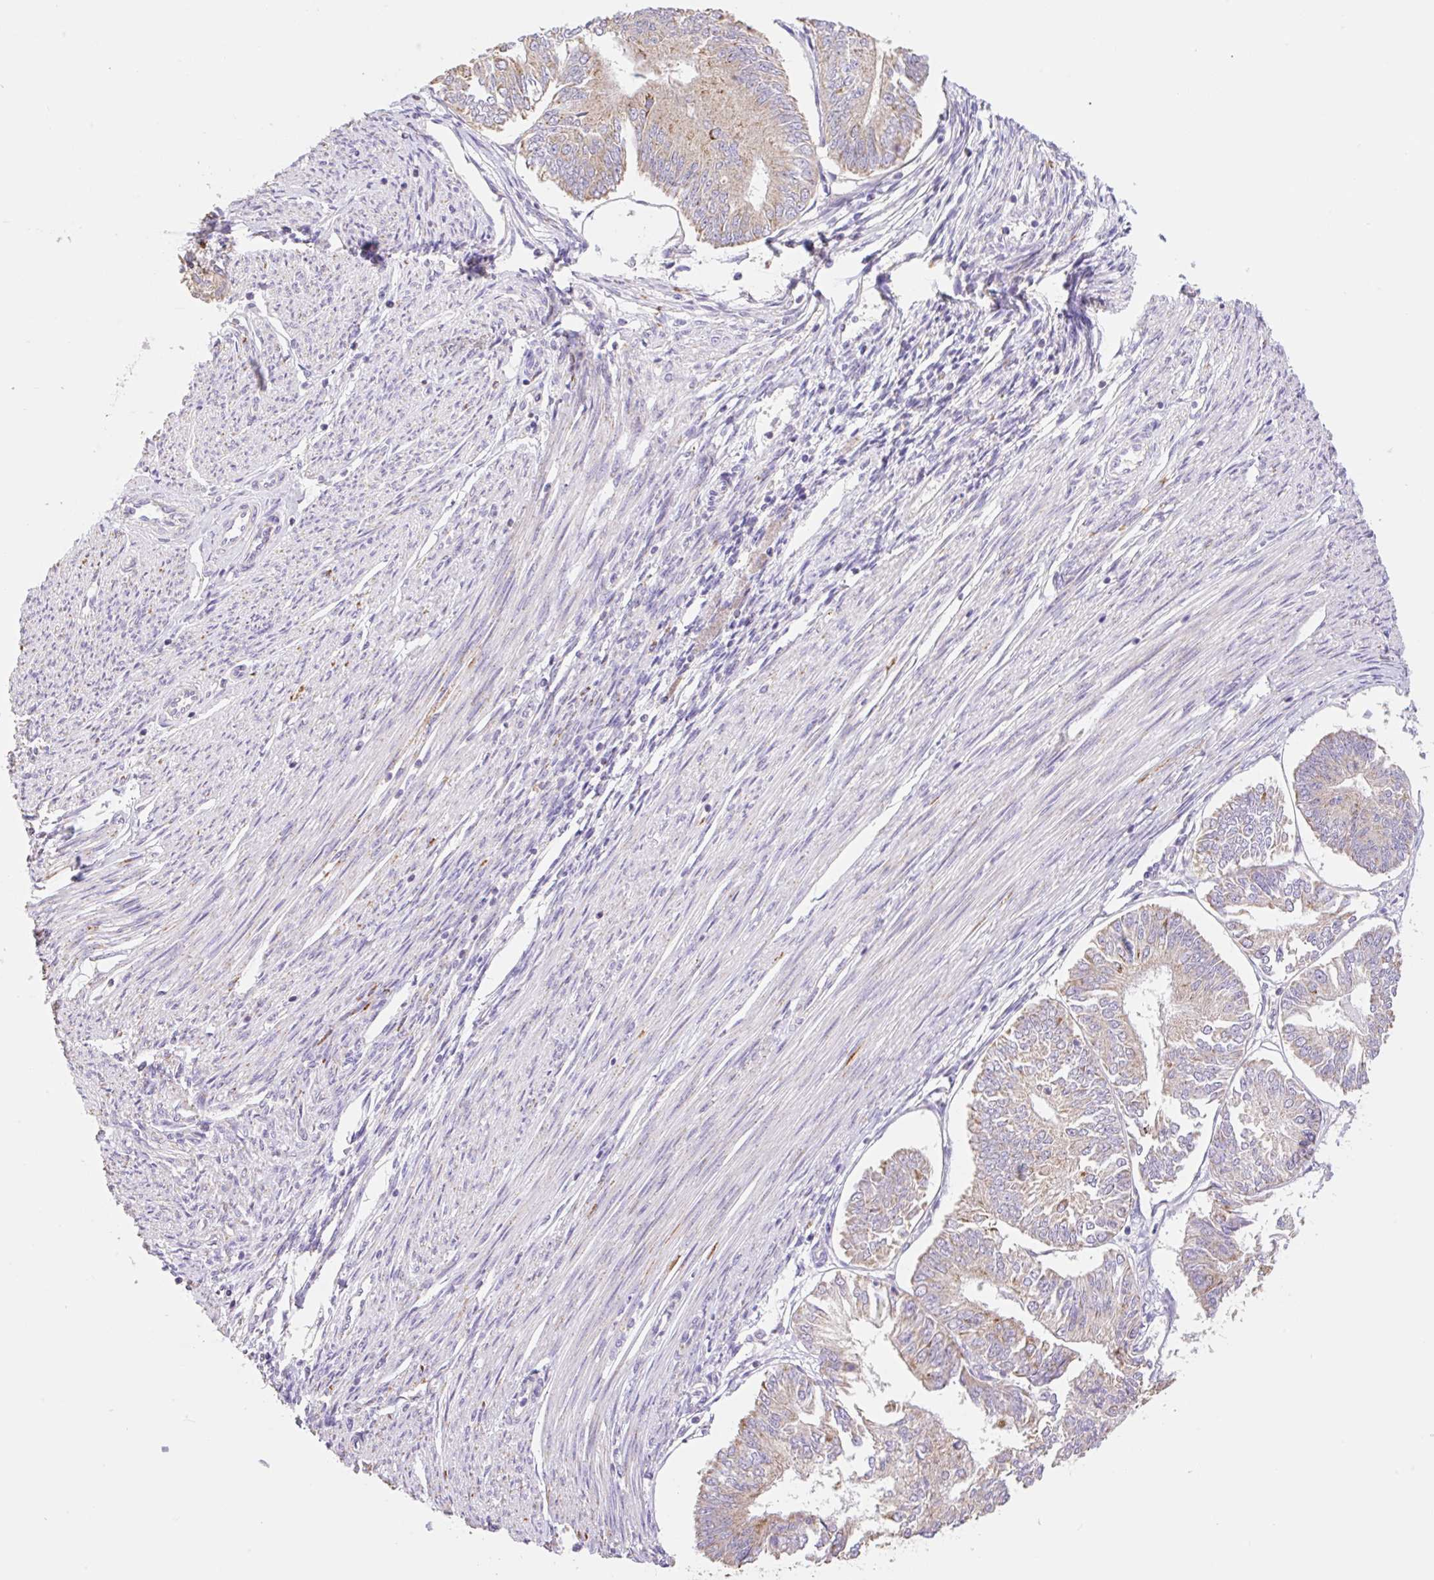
{"staining": {"intensity": "weak", "quantity": "25%-75%", "location": "cytoplasmic/membranous"}, "tissue": "endometrial cancer", "cell_type": "Tumor cells", "image_type": "cancer", "snomed": [{"axis": "morphology", "description": "Adenocarcinoma, NOS"}, {"axis": "topography", "description": "Endometrium"}], "caption": "Protein expression analysis of adenocarcinoma (endometrial) reveals weak cytoplasmic/membranous expression in approximately 25%-75% of tumor cells.", "gene": "COPZ2", "patient": {"sex": "female", "age": 58}}